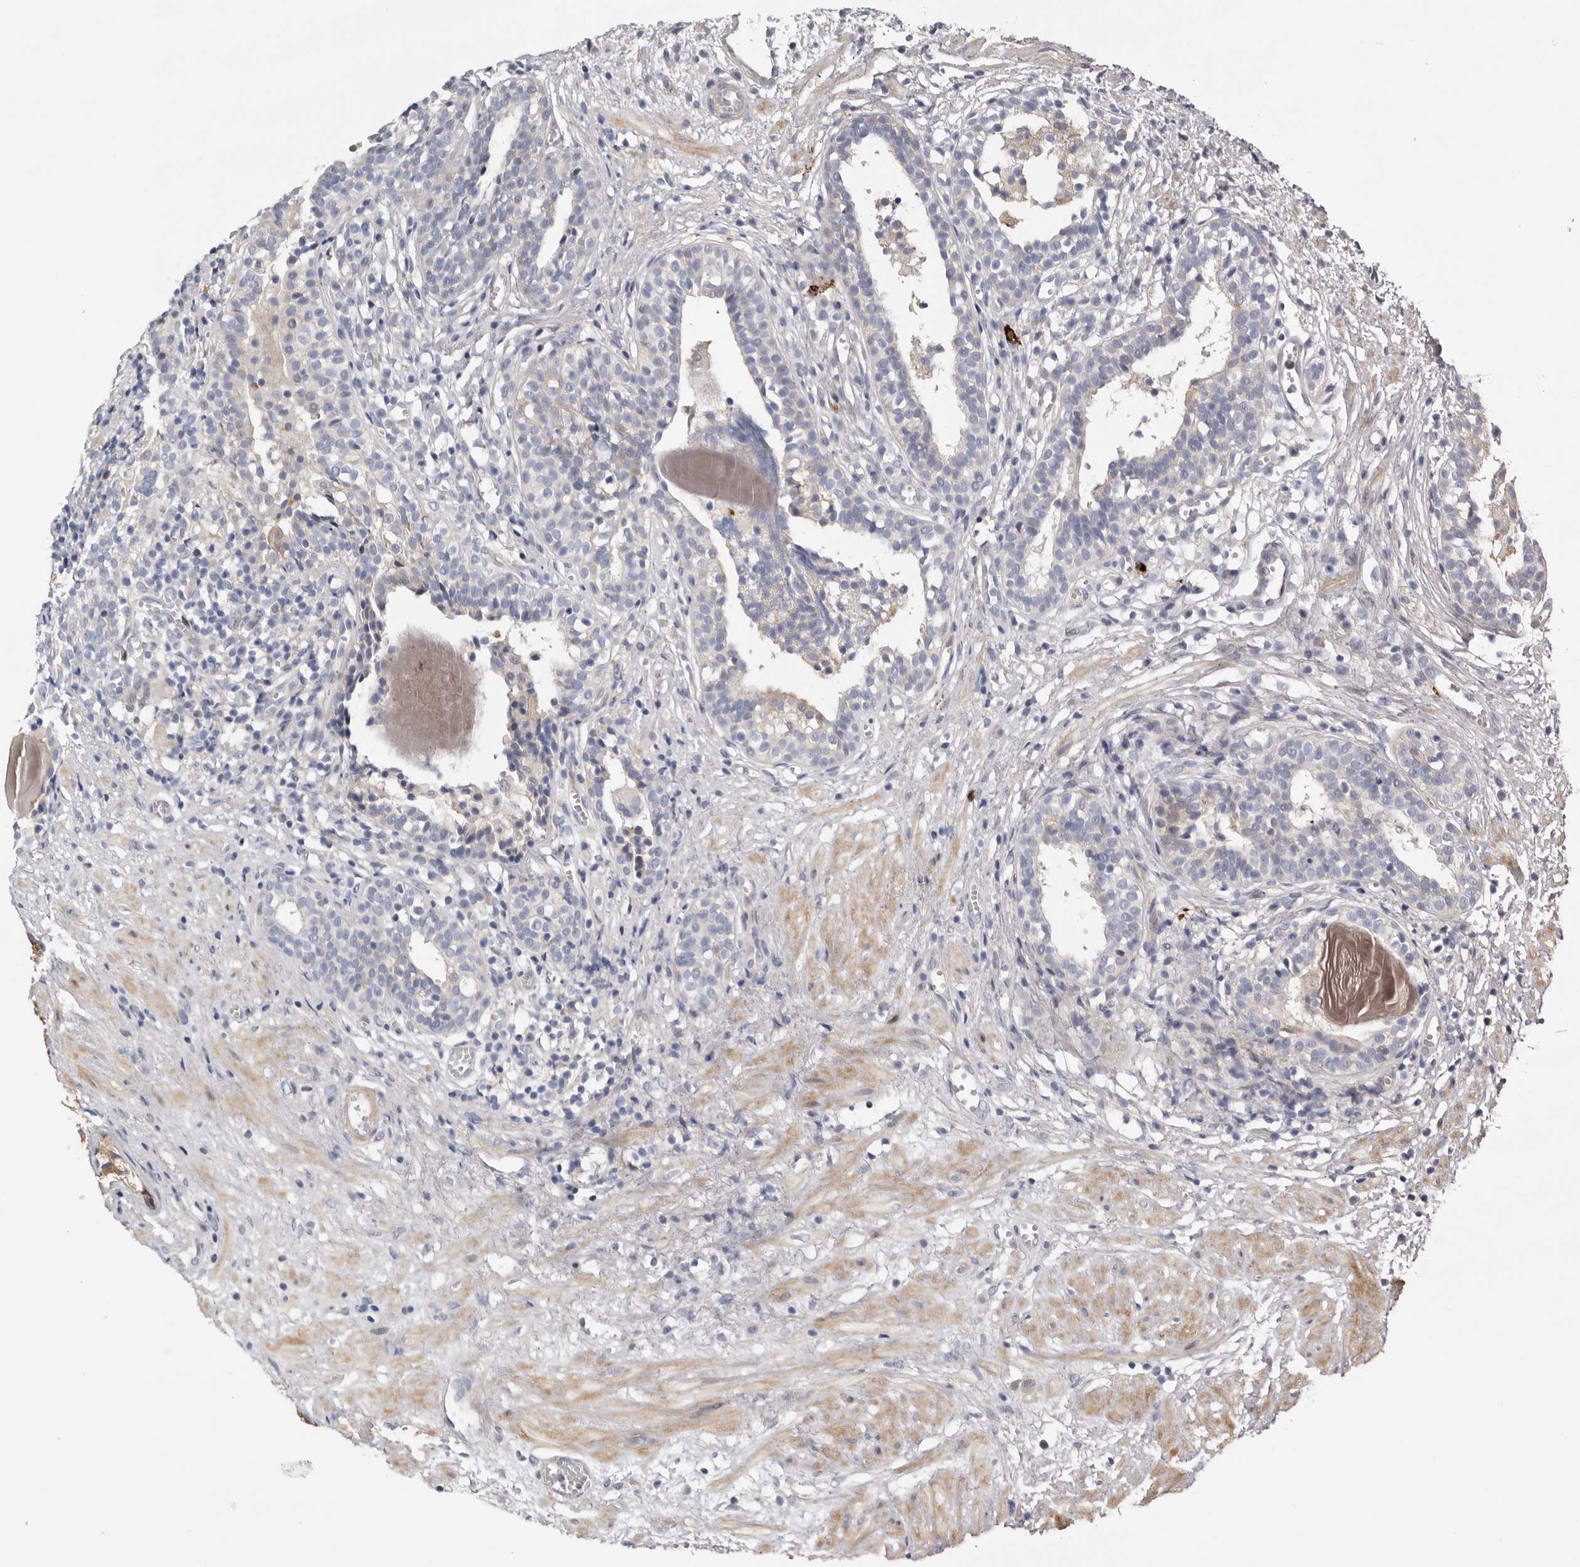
{"staining": {"intensity": "negative", "quantity": "none", "location": "none"}, "tissue": "prostate cancer", "cell_type": "Tumor cells", "image_type": "cancer", "snomed": [{"axis": "morphology", "description": "Adenocarcinoma, Low grade"}, {"axis": "topography", "description": "Prostate"}], "caption": "Prostate cancer was stained to show a protein in brown. There is no significant positivity in tumor cells.", "gene": "MSRB2", "patient": {"sex": "male", "age": 88}}